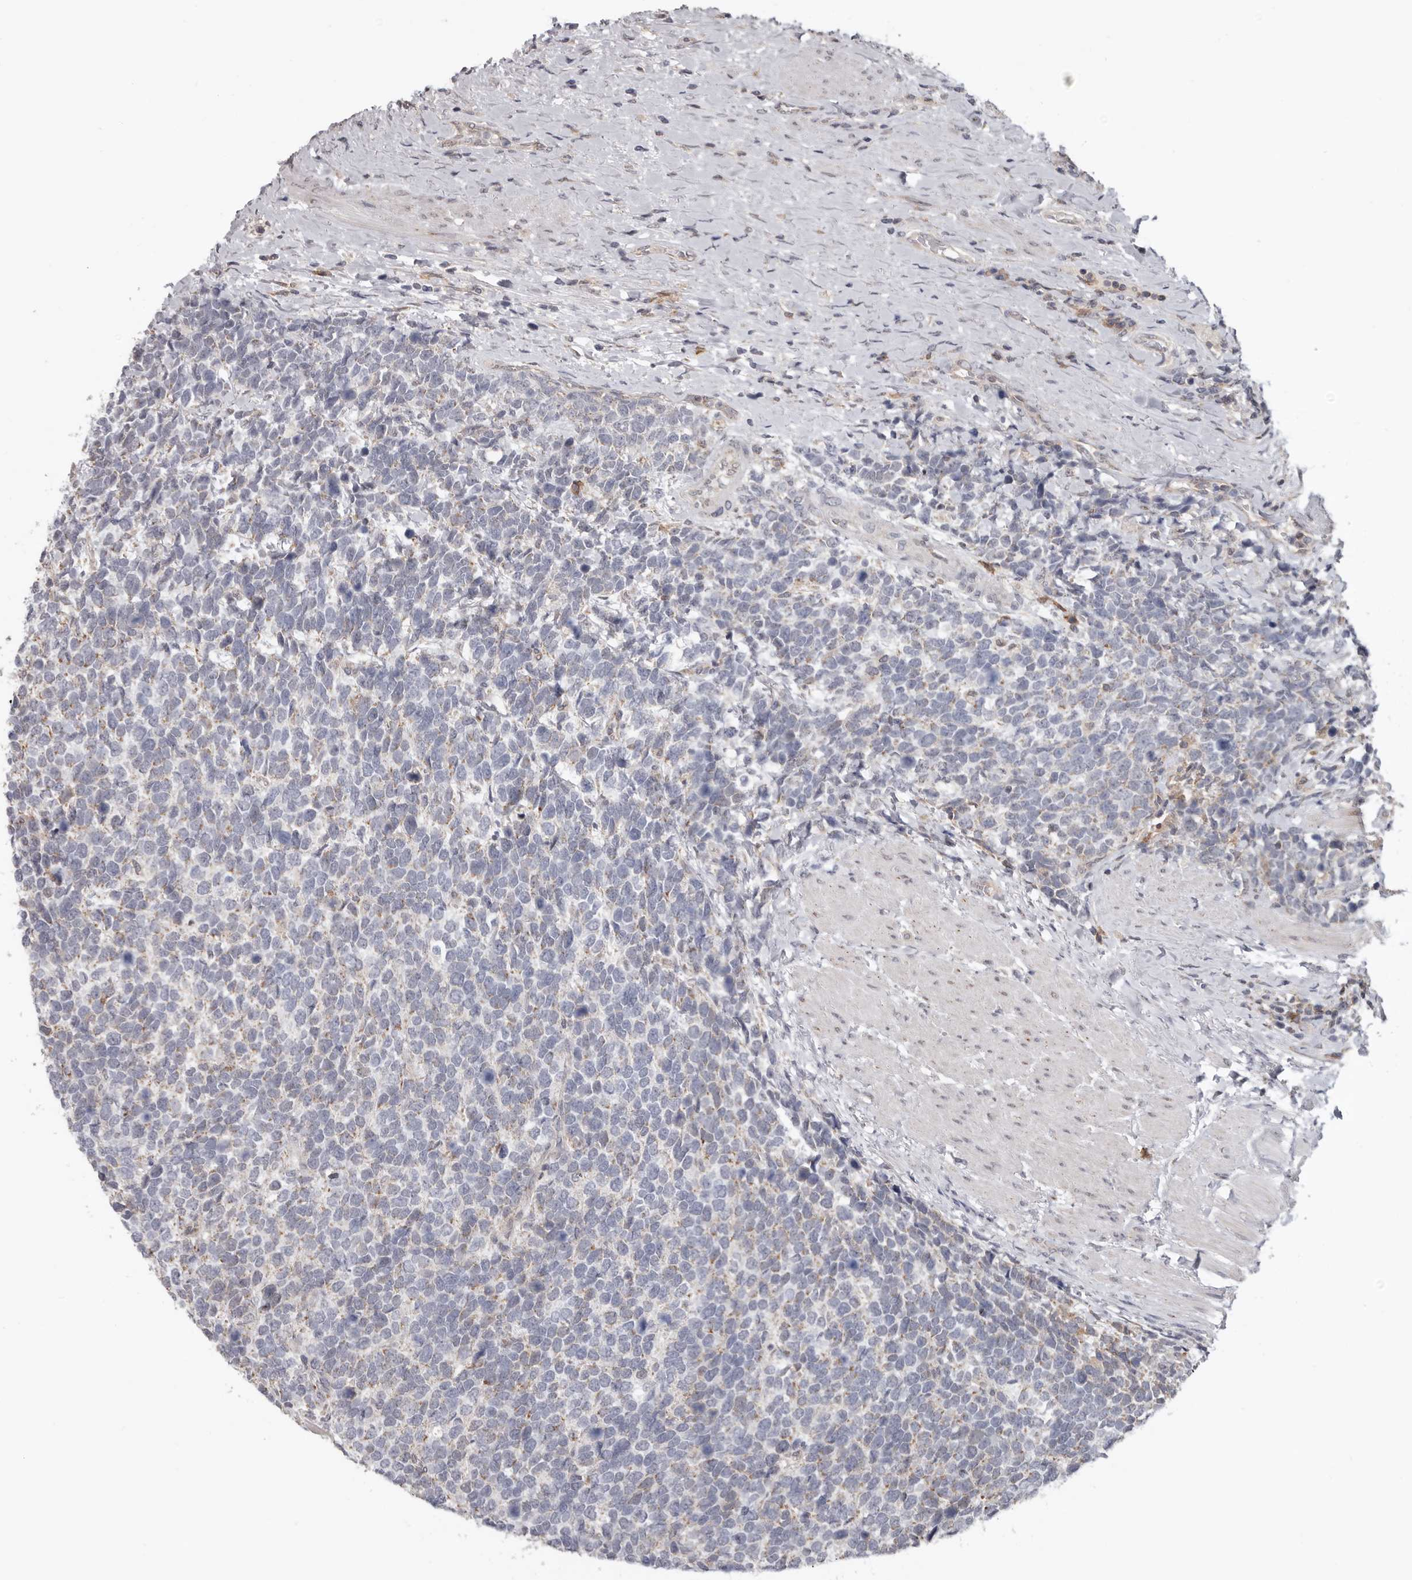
{"staining": {"intensity": "weak", "quantity": "<25%", "location": "cytoplasmic/membranous"}, "tissue": "urothelial cancer", "cell_type": "Tumor cells", "image_type": "cancer", "snomed": [{"axis": "morphology", "description": "Urothelial carcinoma, High grade"}, {"axis": "topography", "description": "Urinary bladder"}], "caption": "Protein analysis of high-grade urothelial carcinoma exhibits no significant staining in tumor cells. (Stains: DAB IHC with hematoxylin counter stain, Microscopy: brightfield microscopy at high magnification).", "gene": "MOGAT2", "patient": {"sex": "female", "age": 82}}